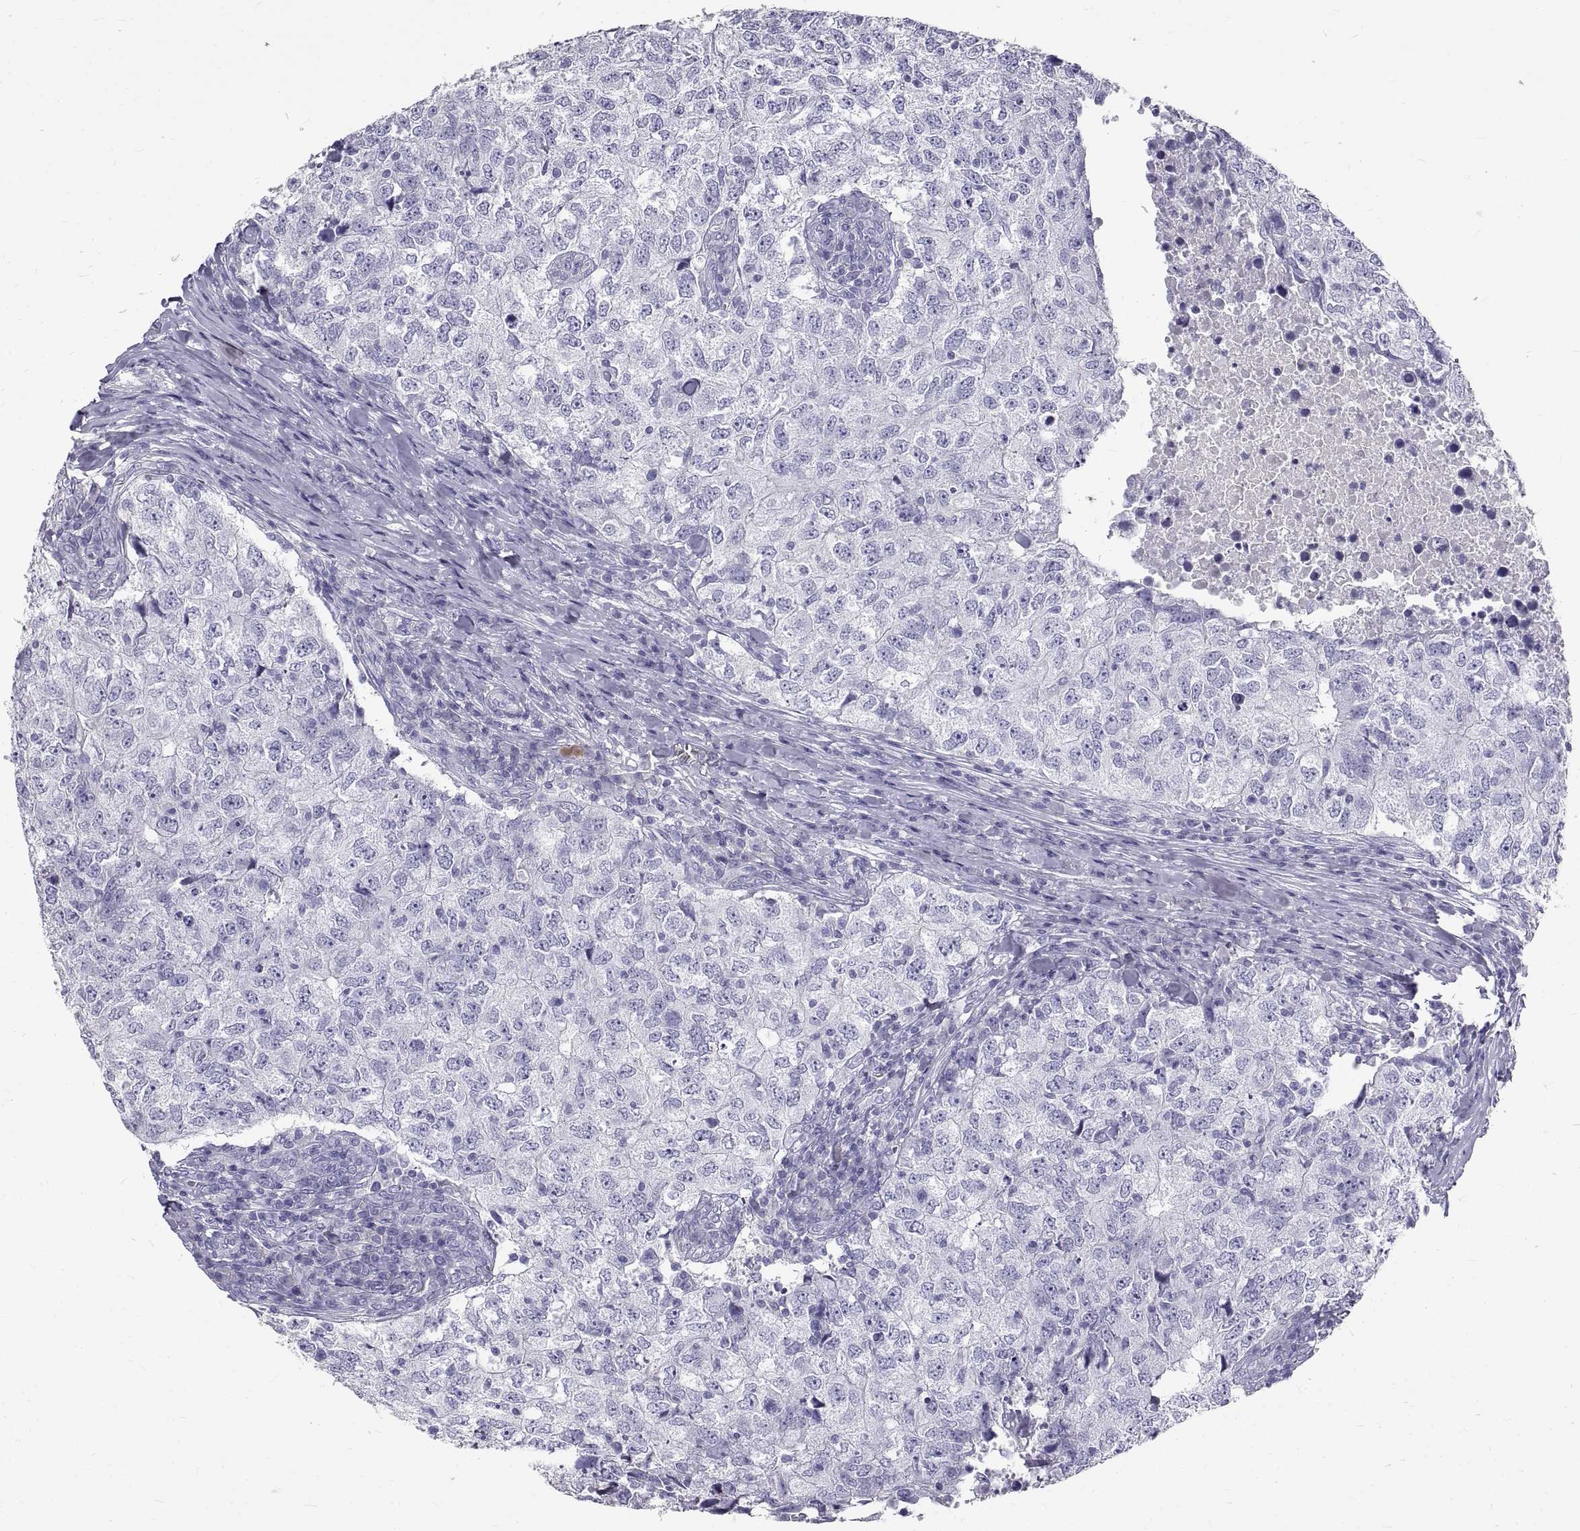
{"staining": {"intensity": "negative", "quantity": "none", "location": "none"}, "tissue": "breast cancer", "cell_type": "Tumor cells", "image_type": "cancer", "snomed": [{"axis": "morphology", "description": "Duct carcinoma"}, {"axis": "topography", "description": "Breast"}], "caption": "The histopathology image shows no significant staining in tumor cells of breast cancer.", "gene": "GNG12", "patient": {"sex": "female", "age": 30}}